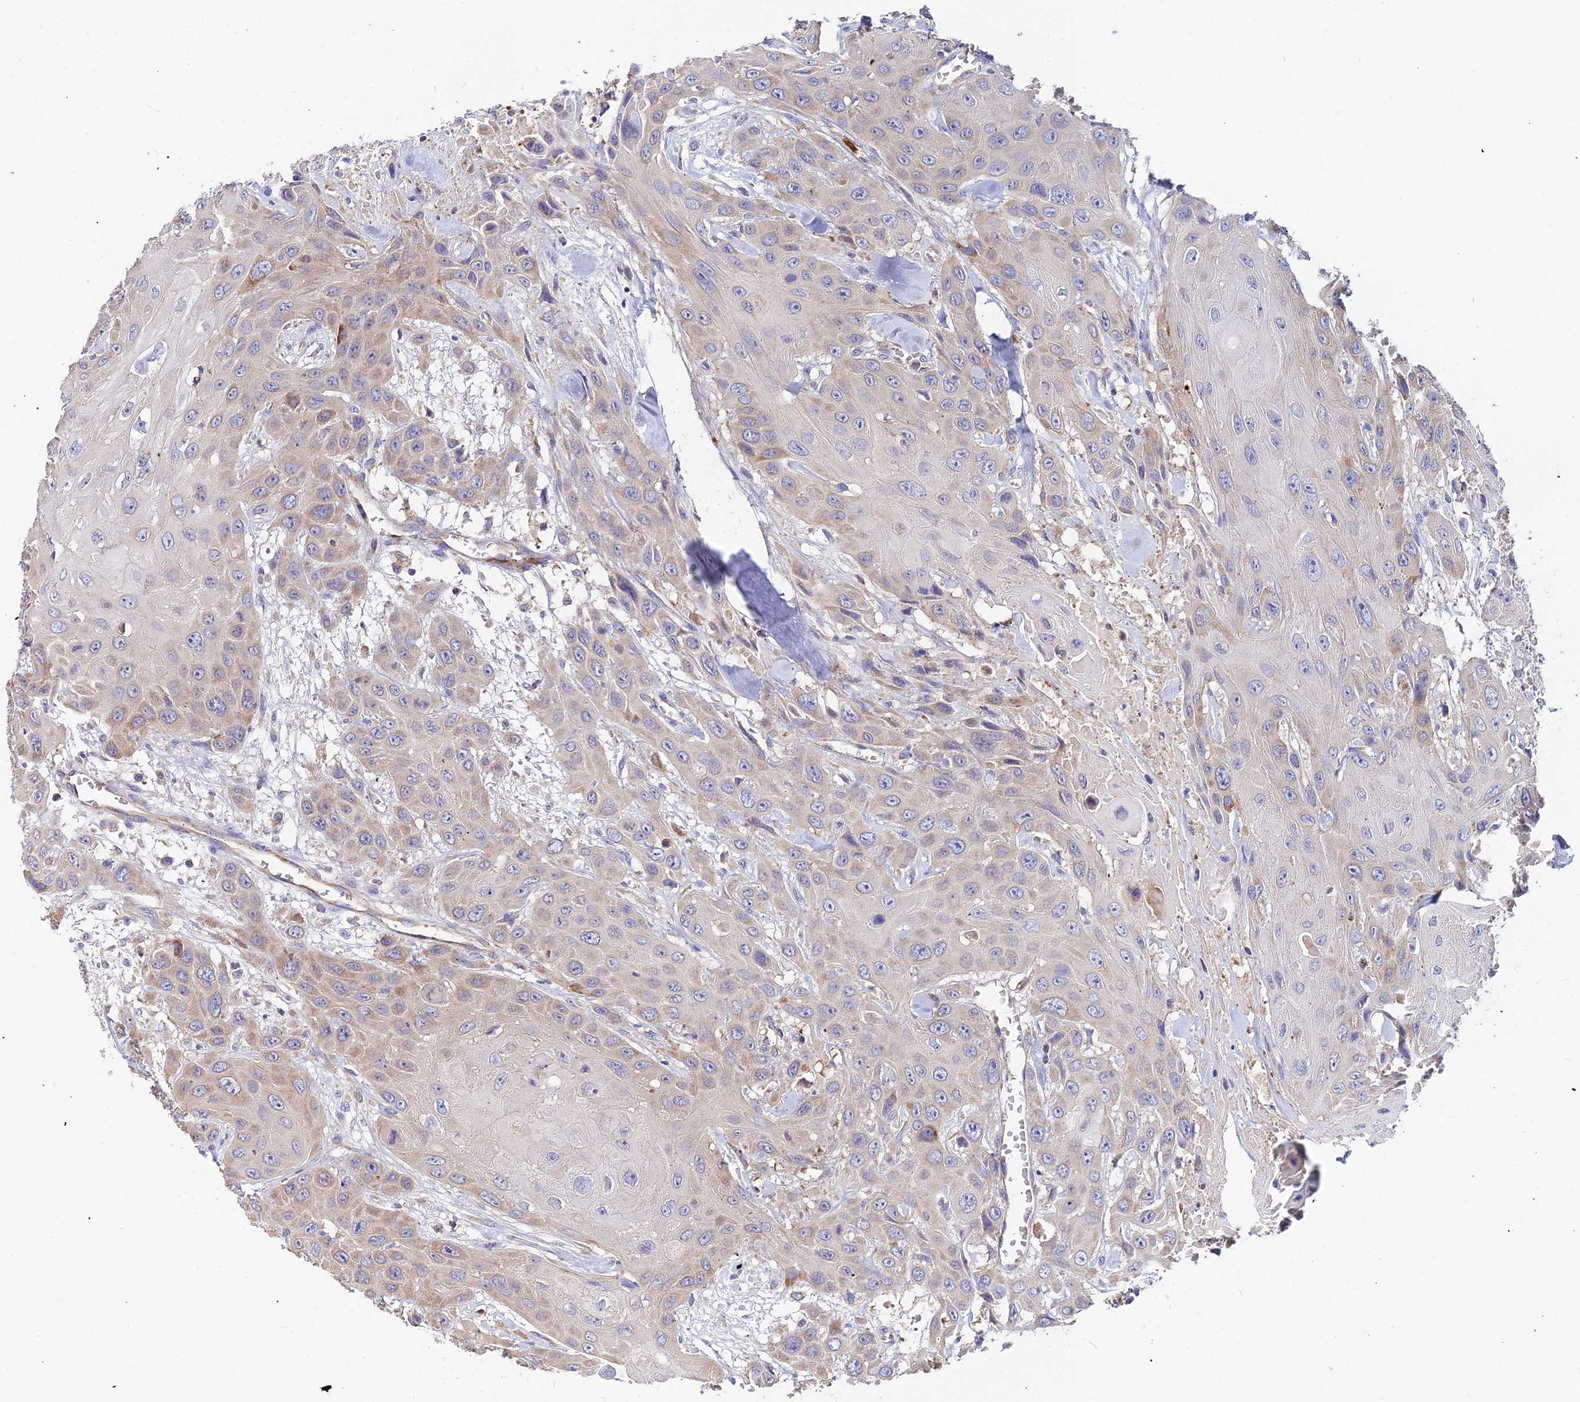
{"staining": {"intensity": "weak", "quantity": "<25%", "location": "cytoplasmic/membranous"}, "tissue": "head and neck cancer", "cell_type": "Tumor cells", "image_type": "cancer", "snomed": [{"axis": "morphology", "description": "Squamous cell carcinoma, NOS"}, {"axis": "topography", "description": "Head-Neck"}], "caption": "The photomicrograph reveals no significant positivity in tumor cells of head and neck cancer.", "gene": "ASPHD1", "patient": {"sex": "male", "age": 81}}